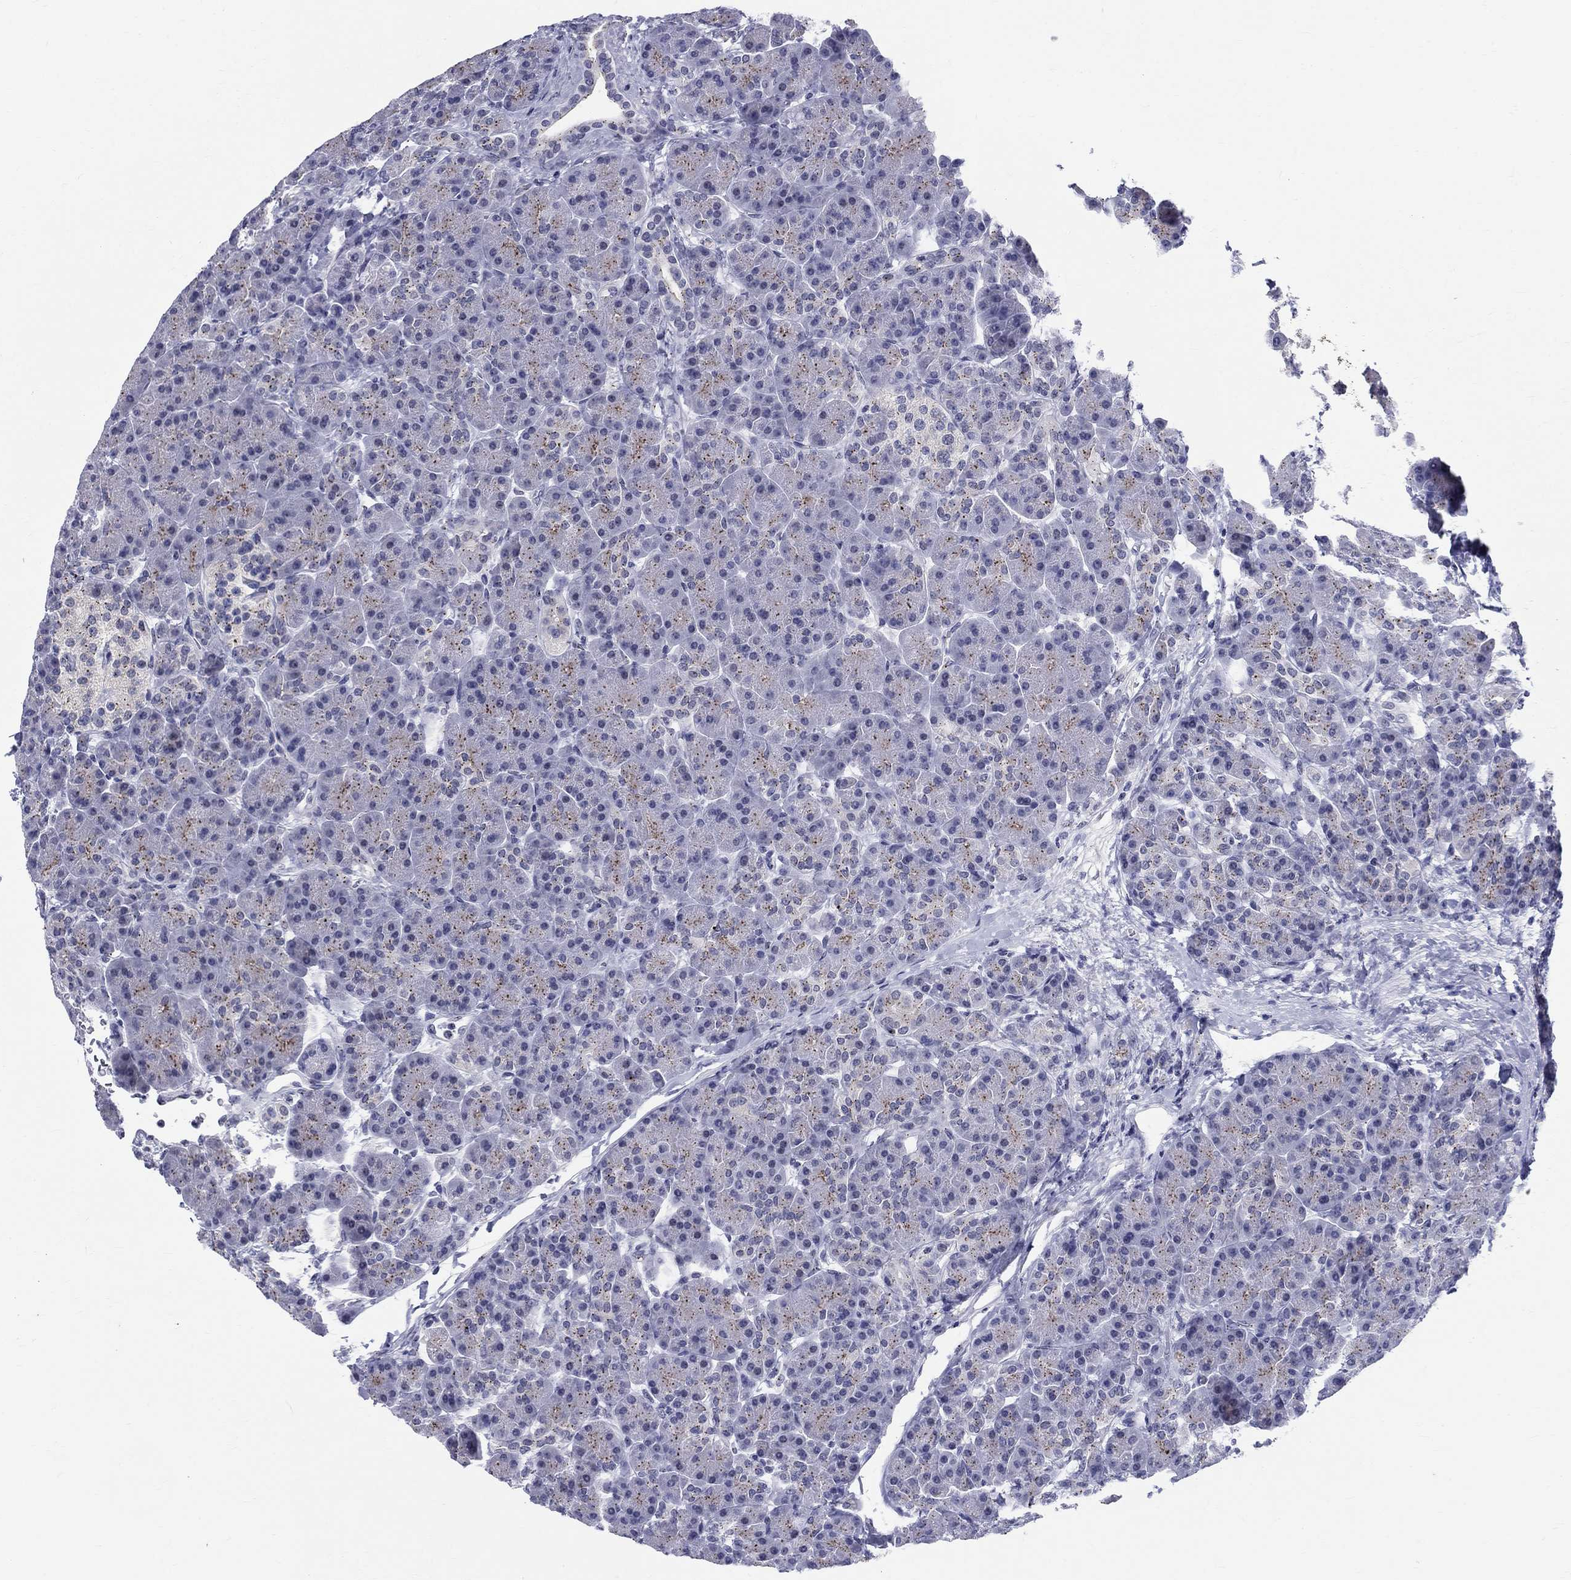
{"staining": {"intensity": "weak", "quantity": "25%-75%", "location": "cytoplasmic/membranous"}, "tissue": "pancreas", "cell_type": "Exocrine glandular cells", "image_type": "normal", "snomed": [{"axis": "morphology", "description": "Normal tissue, NOS"}, {"axis": "topography", "description": "Pancreas"}], "caption": "A brown stain highlights weak cytoplasmic/membranous staining of a protein in exocrine glandular cells of unremarkable human pancreas.", "gene": "CEP43", "patient": {"sex": "female", "age": 63}}